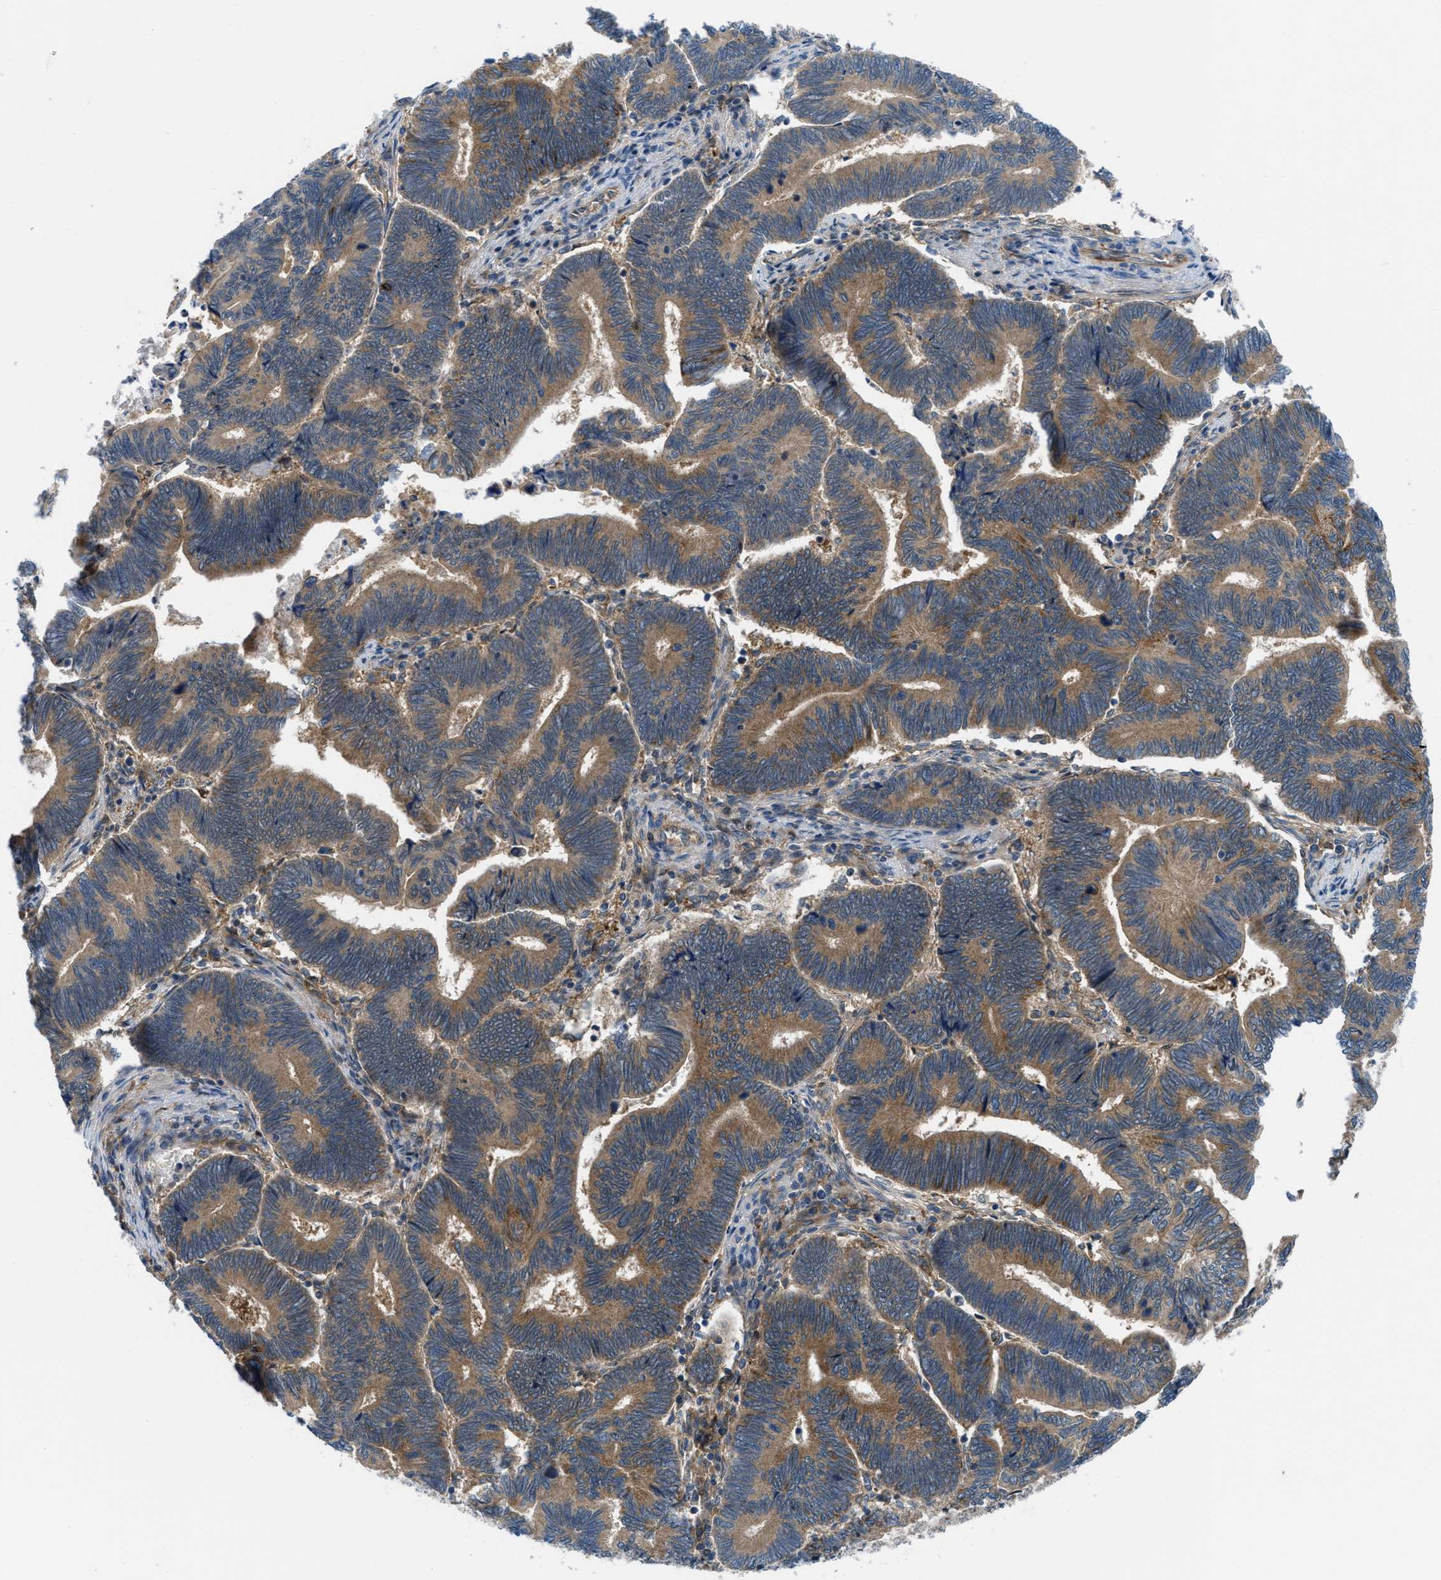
{"staining": {"intensity": "moderate", "quantity": ">75%", "location": "cytoplasmic/membranous"}, "tissue": "pancreatic cancer", "cell_type": "Tumor cells", "image_type": "cancer", "snomed": [{"axis": "morphology", "description": "Adenocarcinoma, NOS"}, {"axis": "topography", "description": "Pancreas"}], "caption": "This image displays adenocarcinoma (pancreatic) stained with immunohistochemistry to label a protein in brown. The cytoplasmic/membranous of tumor cells show moderate positivity for the protein. Nuclei are counter-stained blue.", "gene": "BAZ2B", "patient": {"sex": "female", "age": 70}}